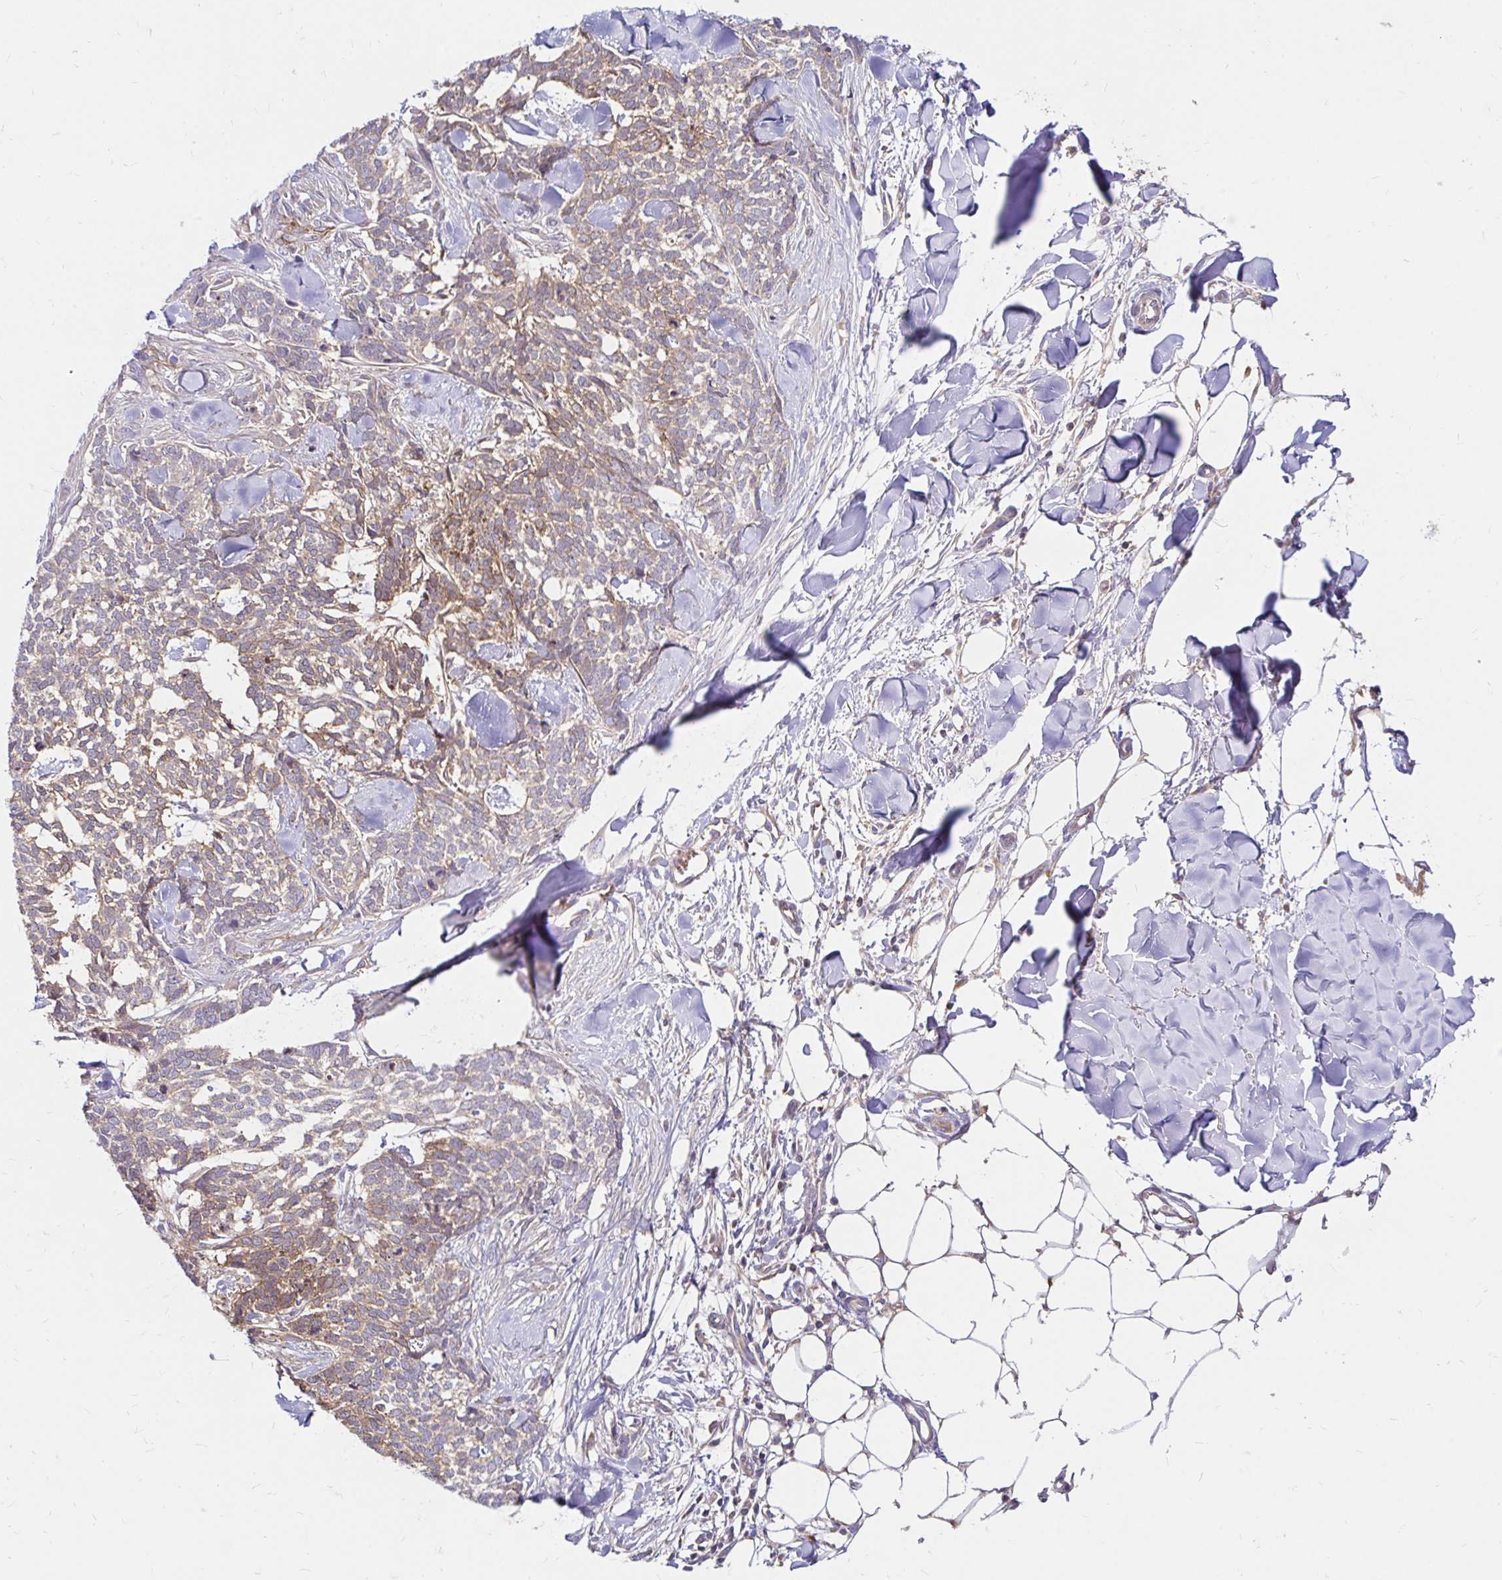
{"staining": {"intensity": "weak", "quantity": "<25%", "location": "cytoplasmic/membranous"}, "tissue": "skin cancer", "cell_type": "Tumor cells", "image_type": "cancer", "snomed": [{"axis": "morphology", "description": "Basal cell carcinoma"}, {"axis": "topography", "description": "Skin"}], "caption": "High magnification brightfield microscopy of skin cancer stained with DAB (brown) and counterstained with hematoxylin (blue): tumor cells show no significant expression.", "gene": "ITGA2", "patient": {"sex": "female", "age": 59}}